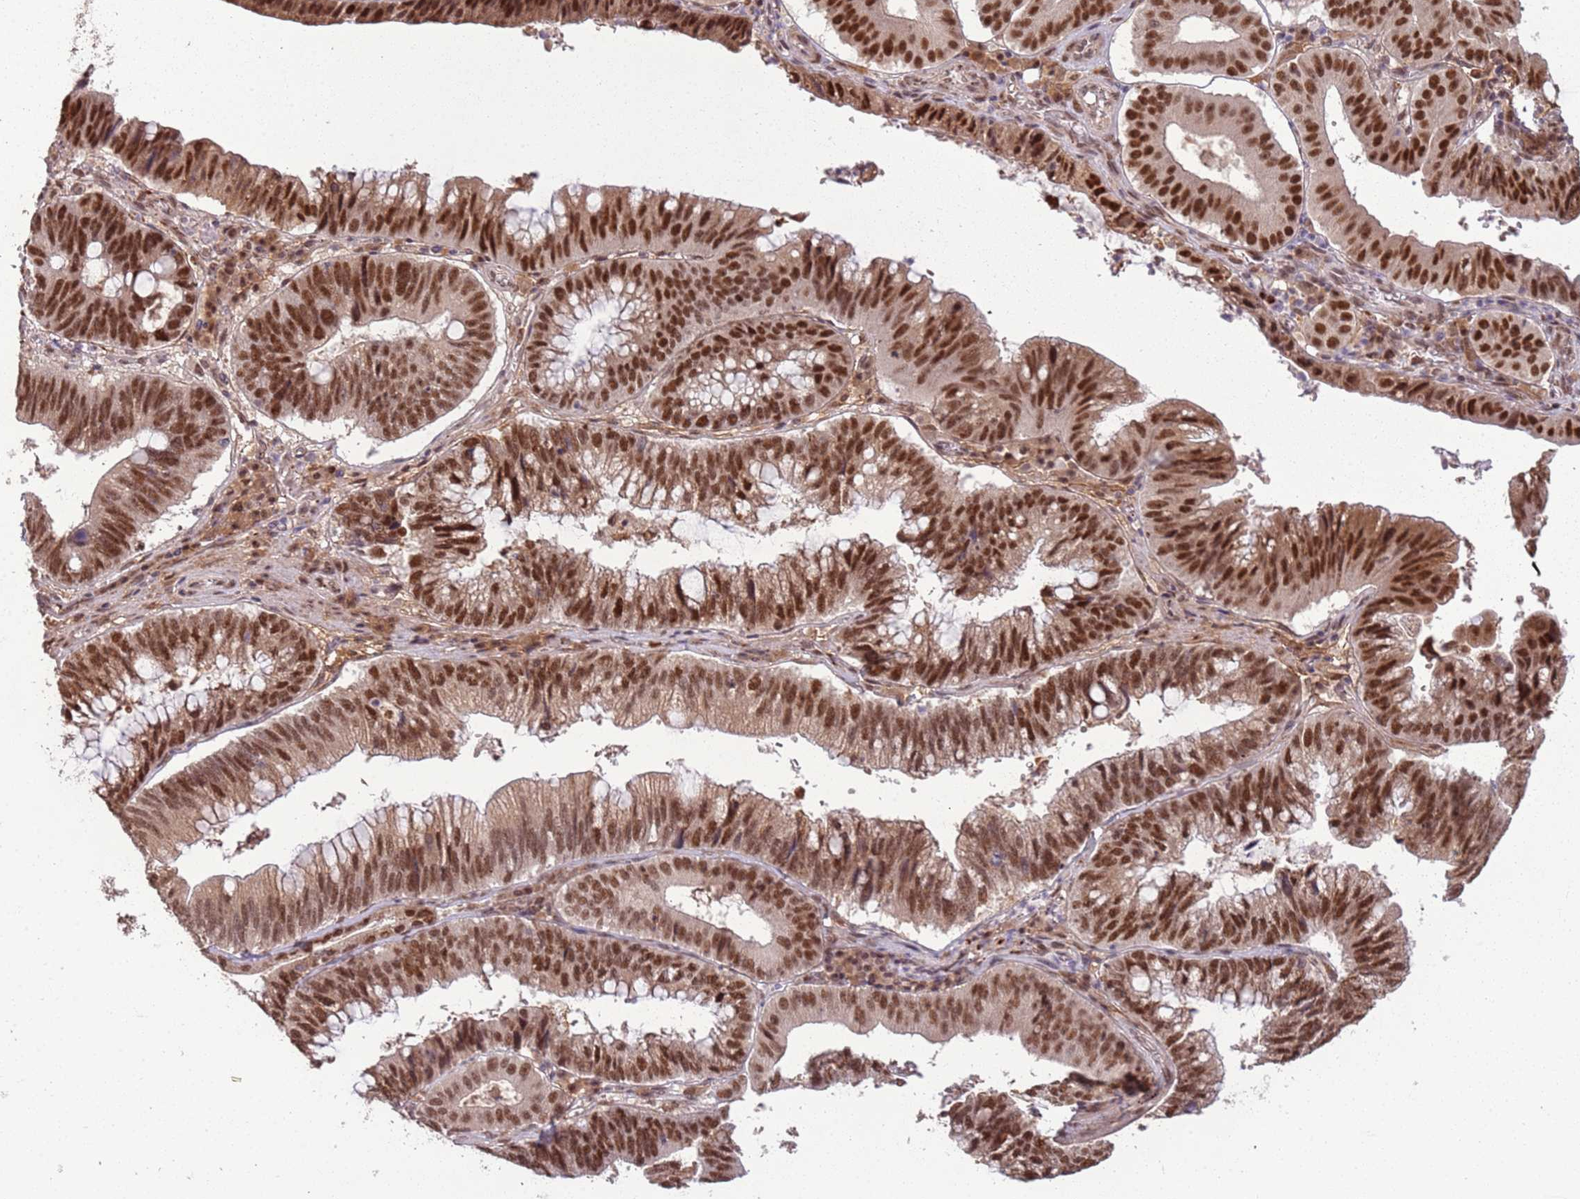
{"staining": {"intensity": "strong", "quantity": ">75%", "location": "nuclear"}, "tissue": "stomach cancer", "cell_type": "Tumor cells", "image_type": "cancer", "snomed": [{"axis": "morphology", "description": "Adenocarcinoma, NOS"}, {"axis": "topography", "description": "Stomach"}], "caption": "Protein expression analysis of stomach cancer (adenocarcinoma) demonstrates strong nuclear expression in approximately >75% of tumor cells.", "gene": "POLR3H", "patient": {"sex": "male", "age": 59}}